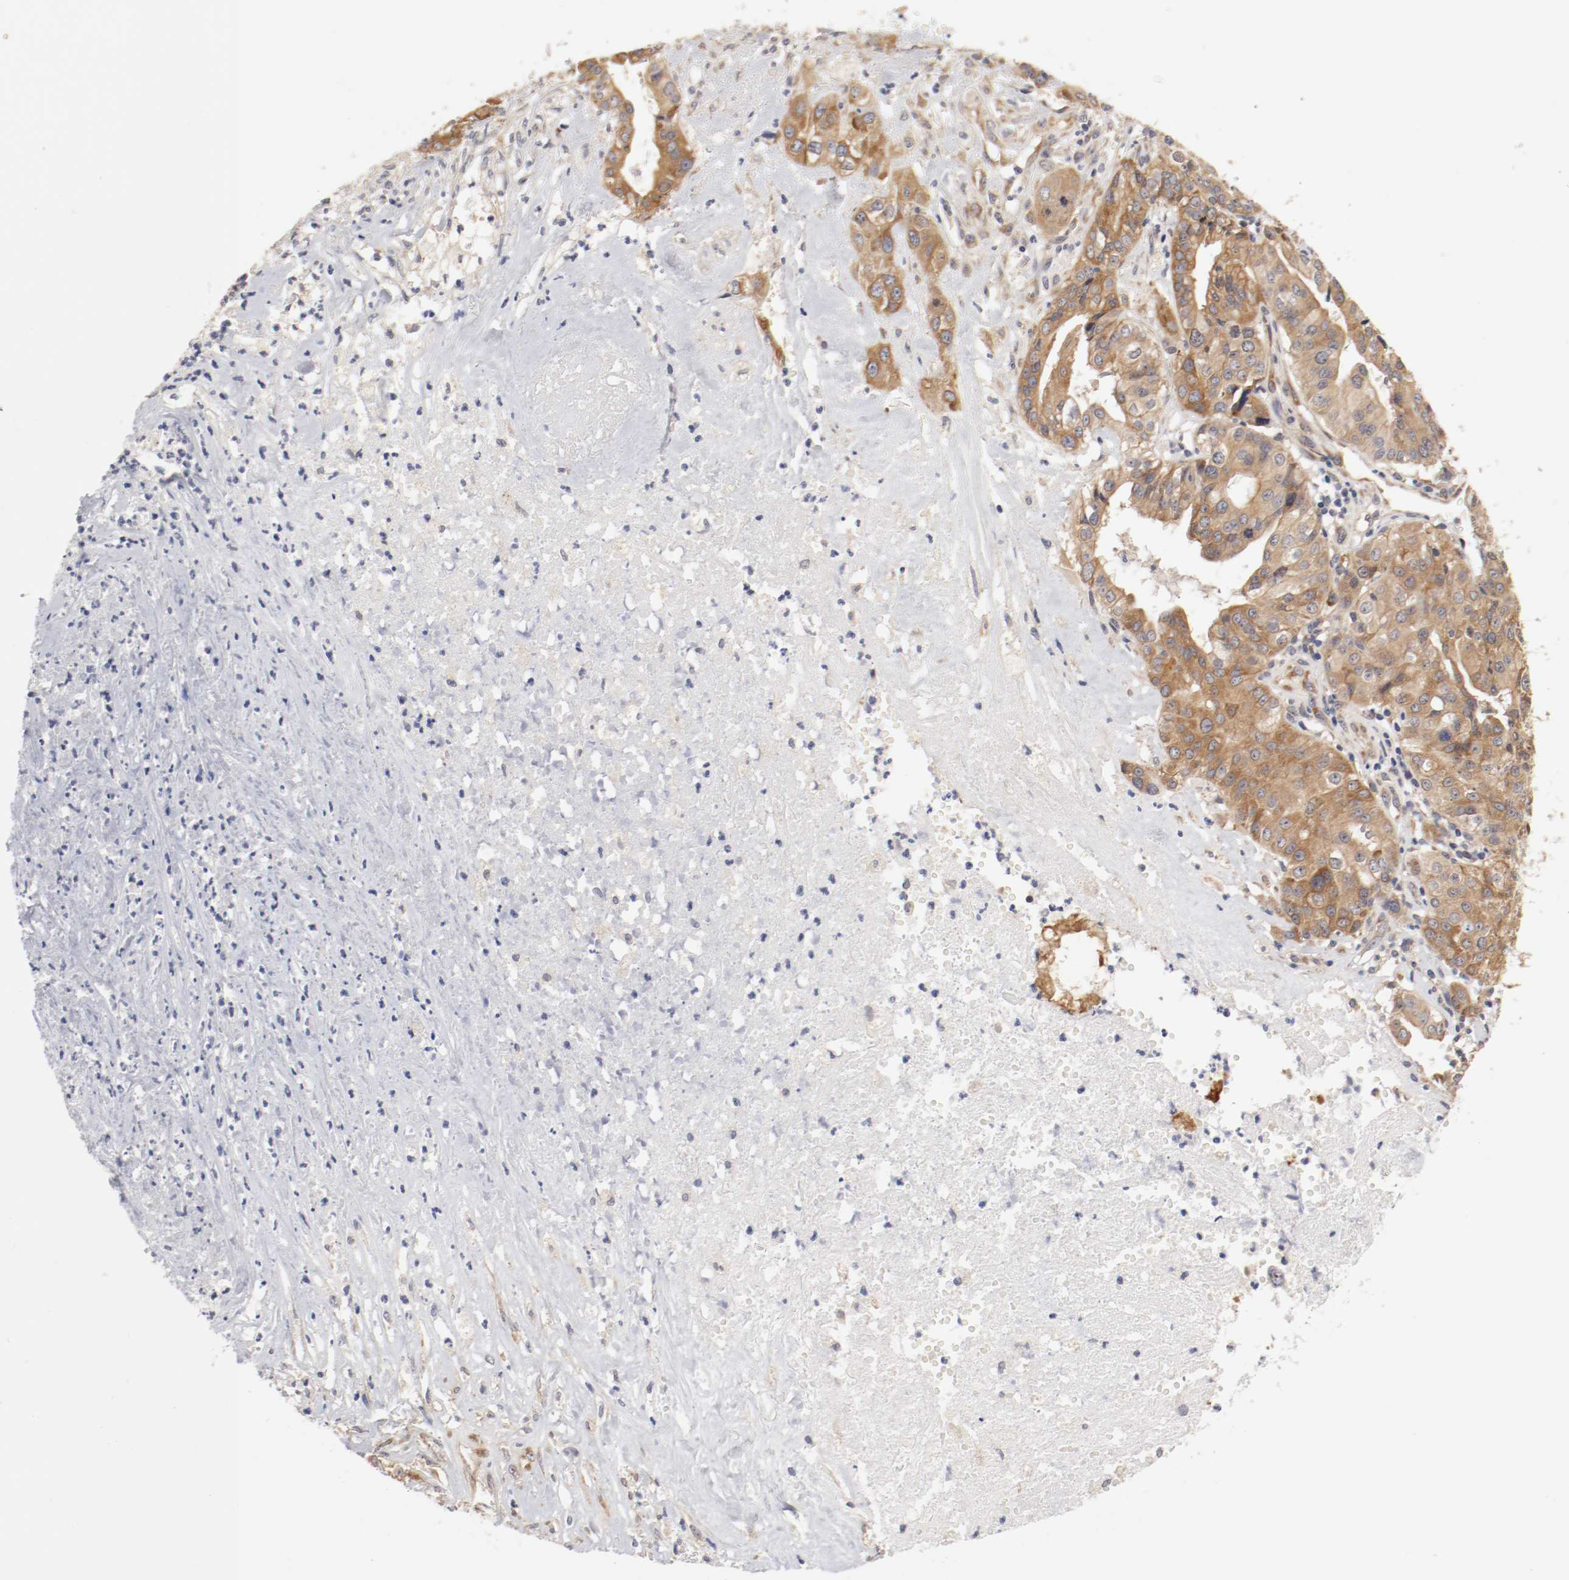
{"staining": {"intensity": "moderate", "quantity": ">75%", "location": "cytoplasmic/membranous"}, "tissue": "liver cancer", "cell_type": "Tumor cells", "image_type": "cancer", "snomed": [{"axis": "morphology", "description": "Cholangiocarcinoma"}, {"axis": "topography", "description": "Liver"}], "caption": "Tumor cells exhibit moderate cytoplasmic/membranous staining in approximately >75% of cells in liver cholangiocarcinoma.", "gene": "FKBP3", "patient": {"sex": "female", "age": 61}}